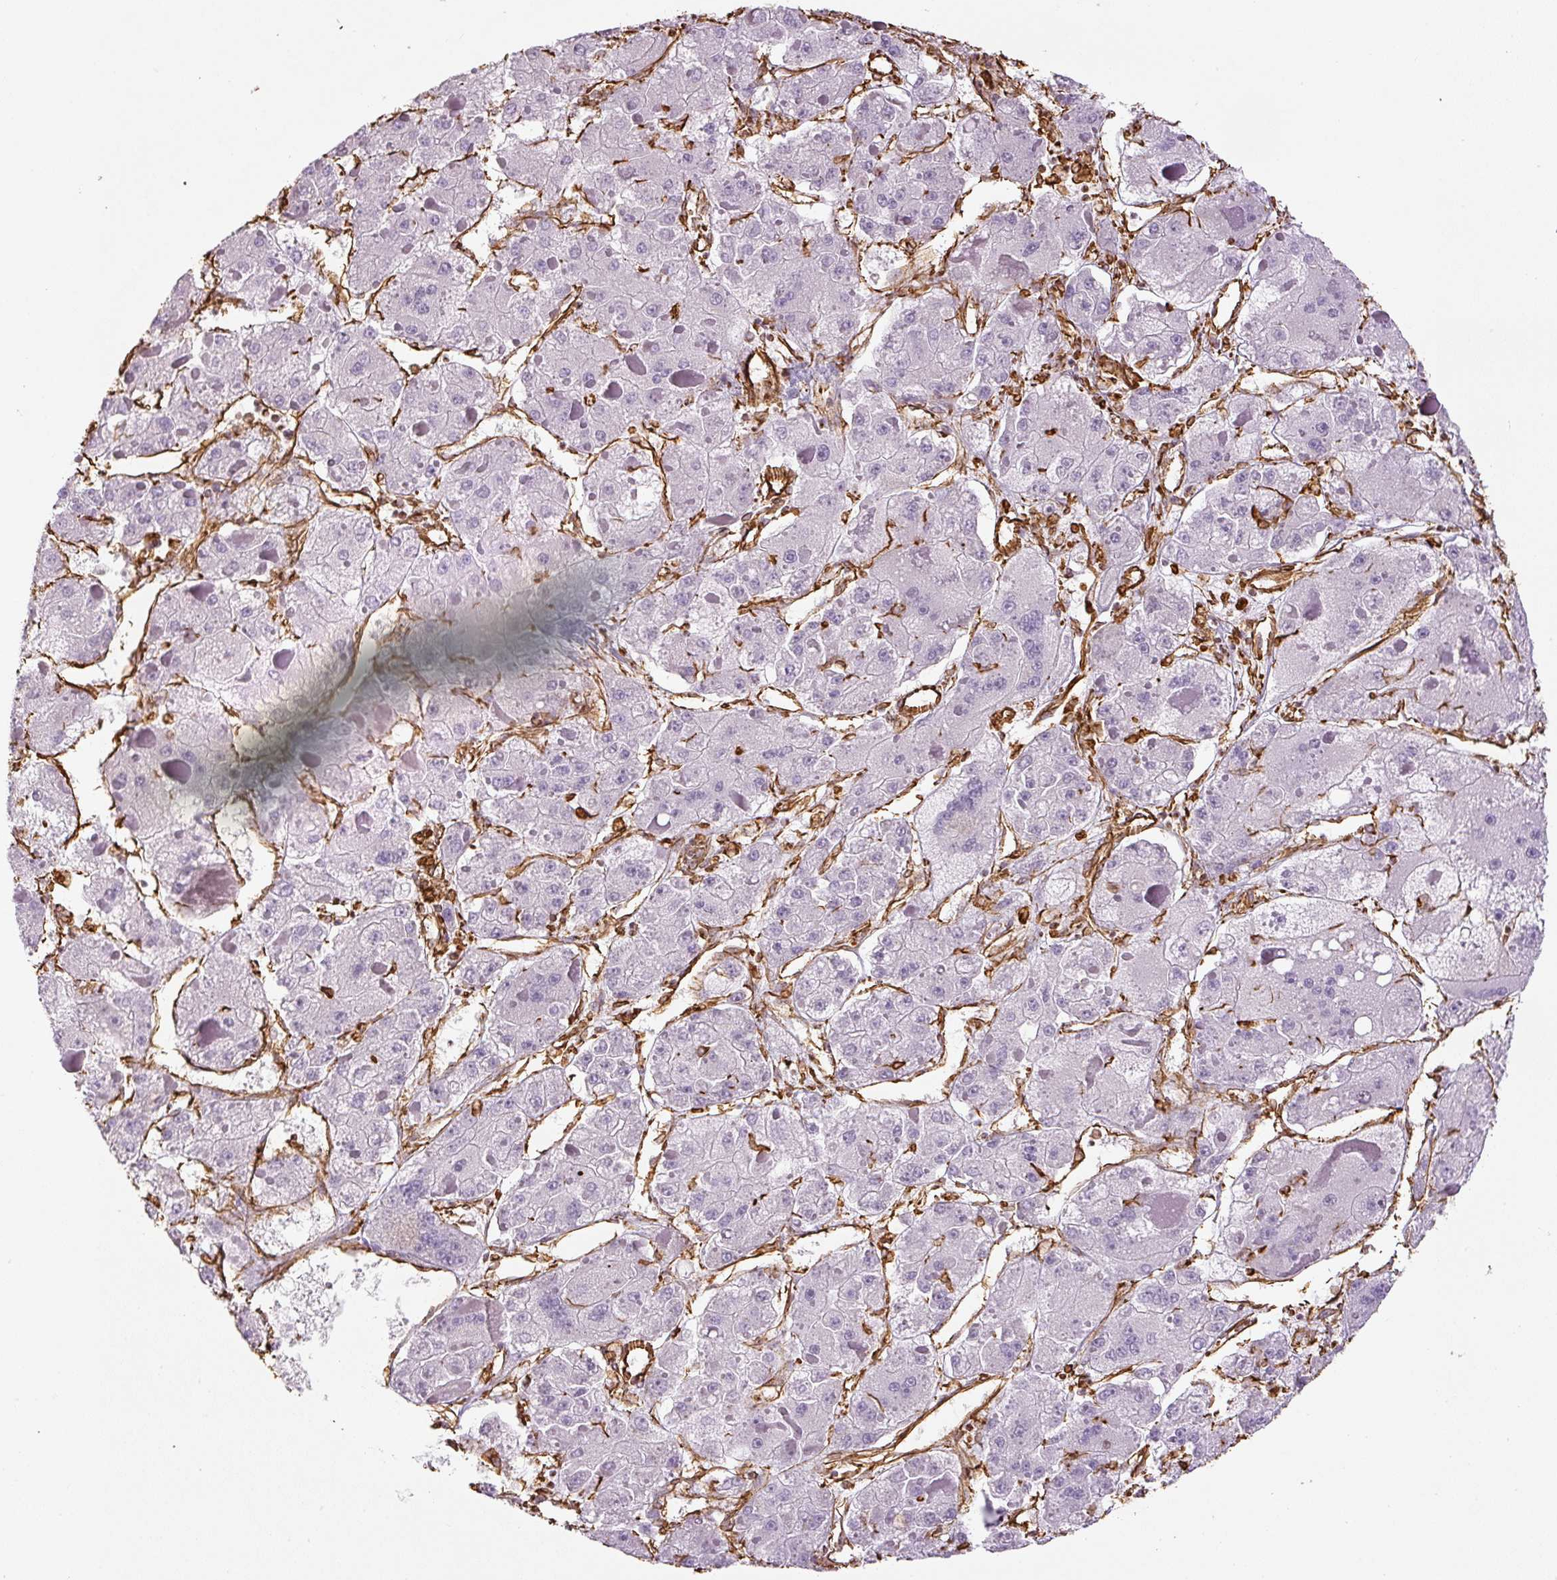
{"staining": {"intensity": "negative", "quantity": "none", "location": "none"}, "tissue": "liver cancer", "cell_type": "Tumor cells", "image_type": "cancer", "snomed": [{"axis": "morphology", "description": "Carcinoma, Hepatocellular, NOS"}, {"axis": "topography", "description": "Liver"}], "caption": "The histopathology image shows no staining of tumor cells in liver cancer (hepatocellular carcinoma). Nuclei are stained in blue.", "gene": "VIM", "patient": {"sex": "female", "age": 73}}